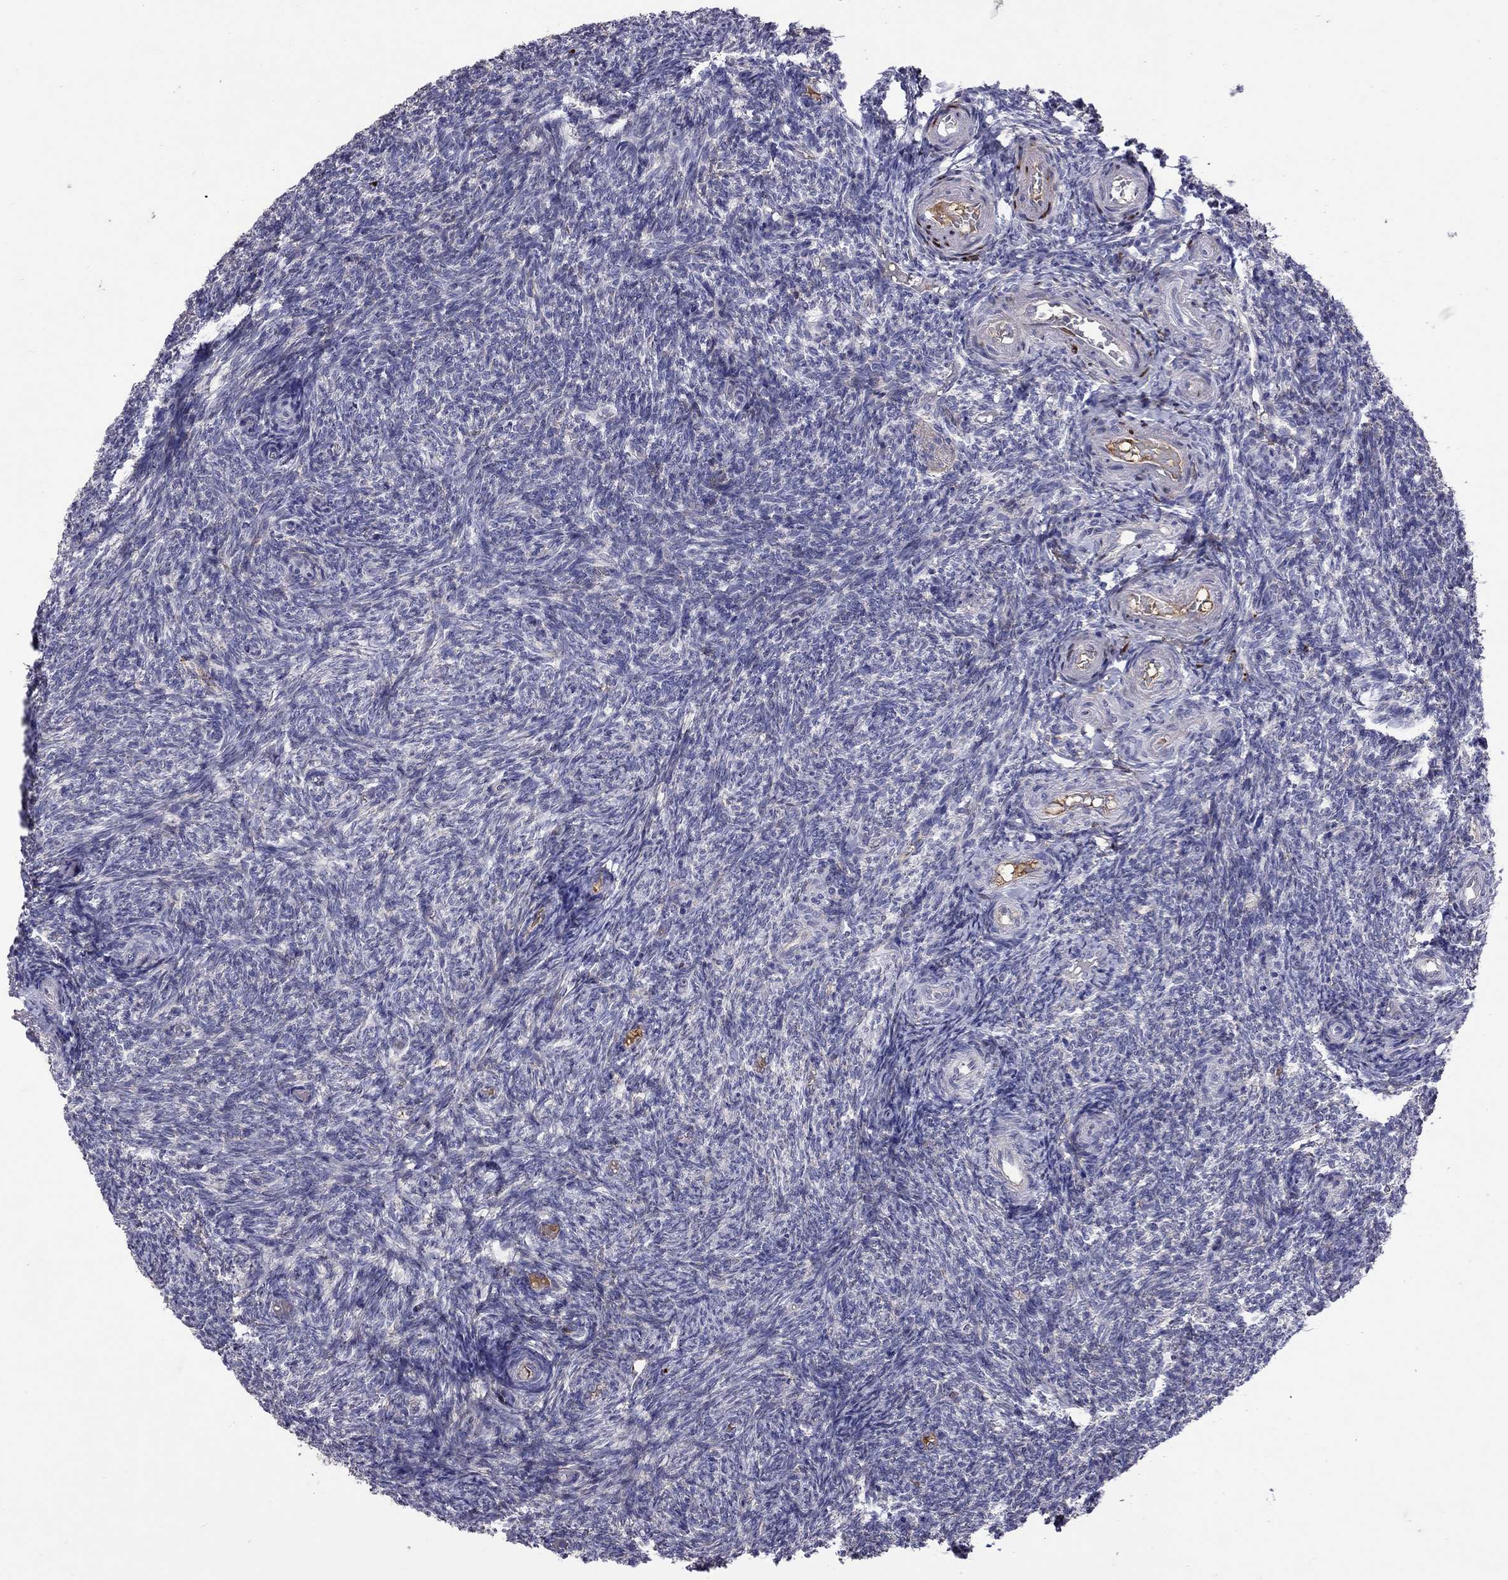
{"staining": {"intensity": "negative", "quantity": "none", "location": "none"}, "tissue": "ovary", "cell_type": "Follicle cells", "image_type": "normal", "snomed": [{"axis": "morphology", "description": "Normal tissue, NOS"}, {"axis": "topography", "description": "Ovary"}], "caption": "A high-resolution image shows immunohistochemistry (IHC) staining of benign ovary, which shows no significant positivity in follicle cells. The staining is performed using DAB brown chromogen with nuclei counter-stained in using hematoxylin.", "gene": "SERPINA3", "patient": {"sex": "female", "age": 39}}